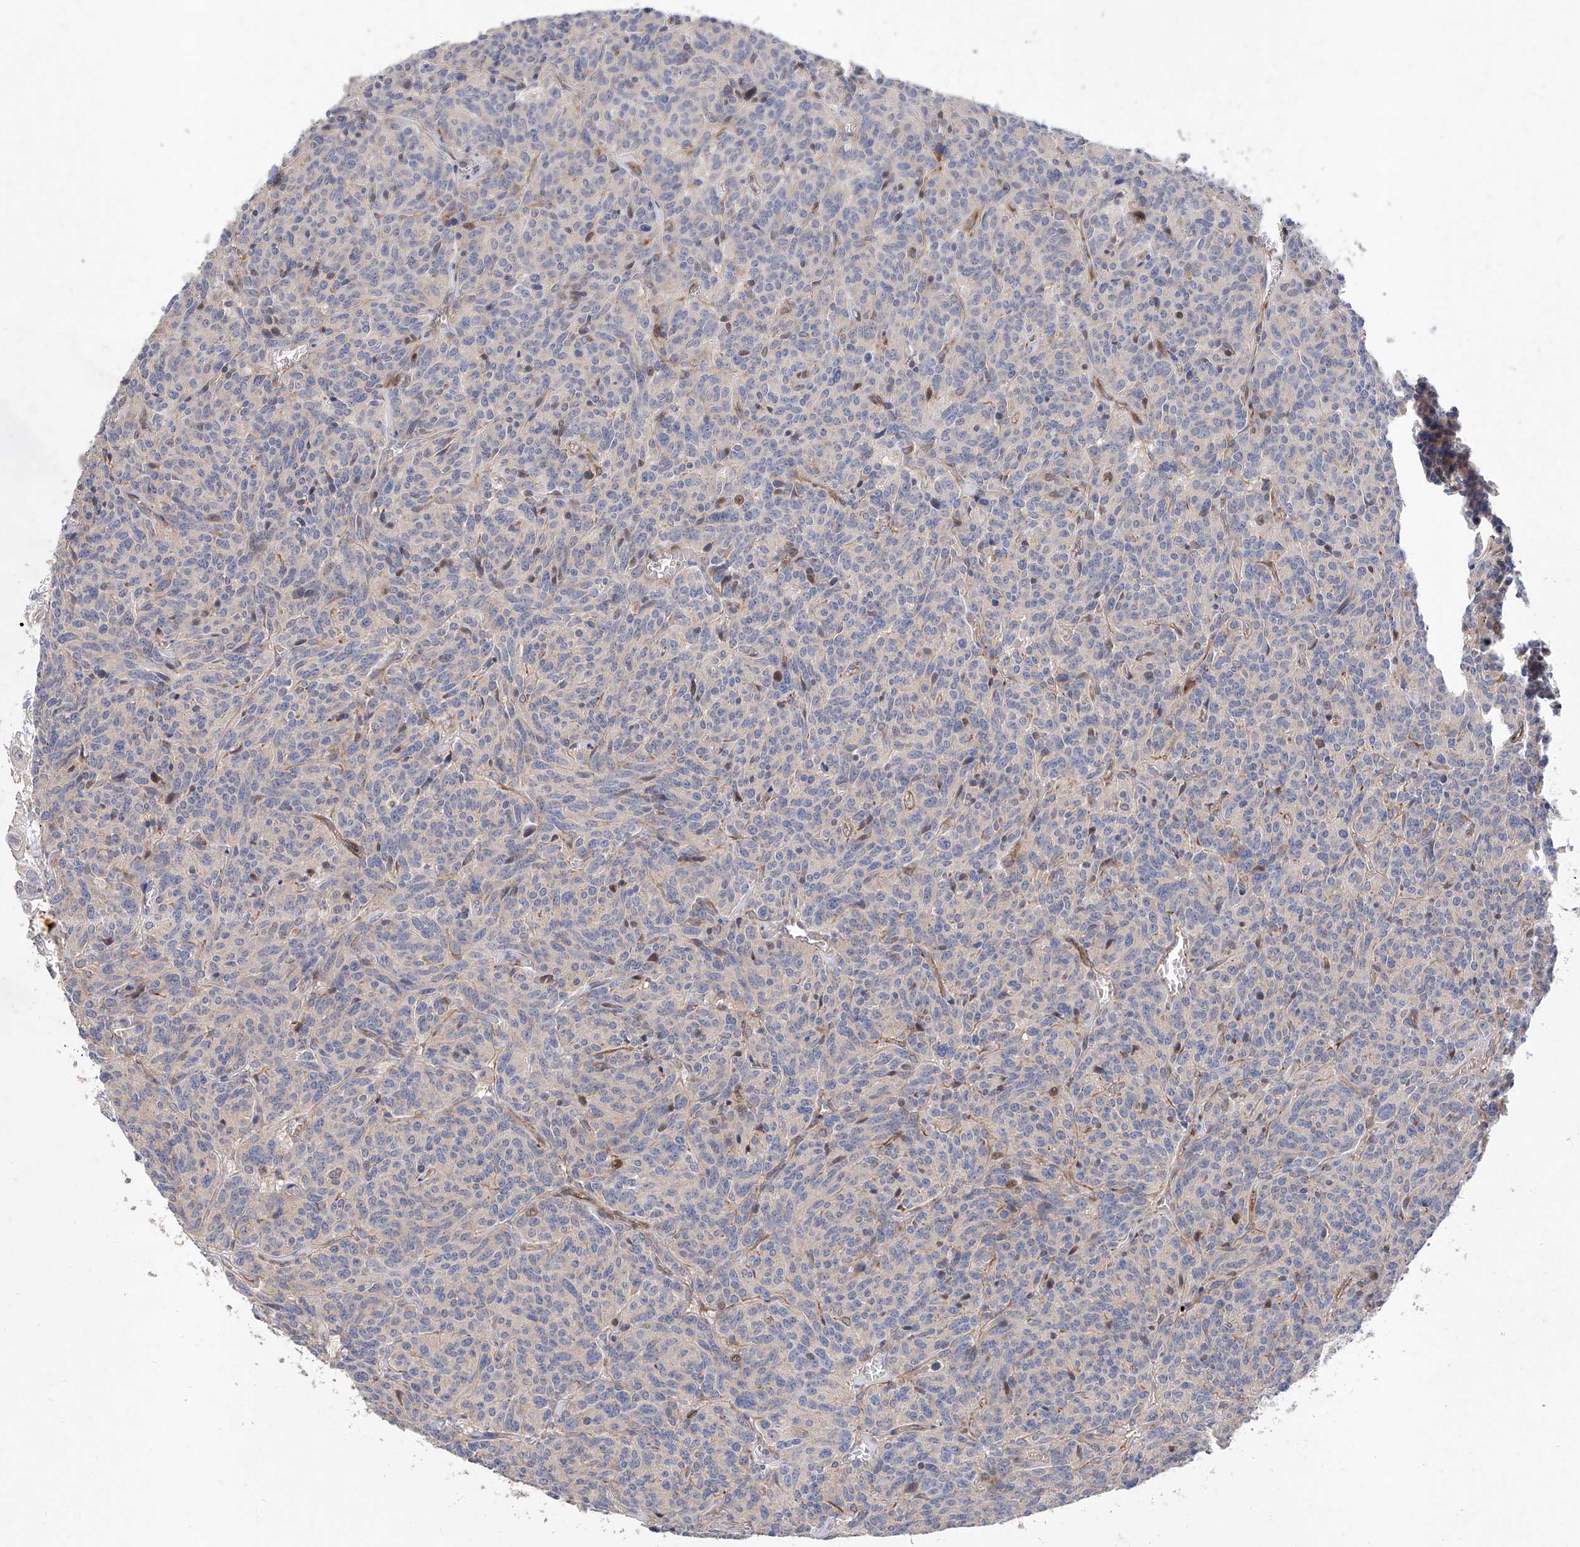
{"staining": {"intensity": "negative", "quantity": "none", "location": "none"}, "tissue": "carcinoid", "cell_type": "Tumor cells", "image_type": "cancer", "snomed": [{"axis": "morphology", "description": "Carcinoid, malignant, NOS"}, {"axis": "topography", "description": "Lung"}], "caption": "The IHC micrograph has no significant positivity in tumor cells of malignant carcinoid tissue.", "gene": "FUCA2", "patient": {"sex": "female", "age": 46}}